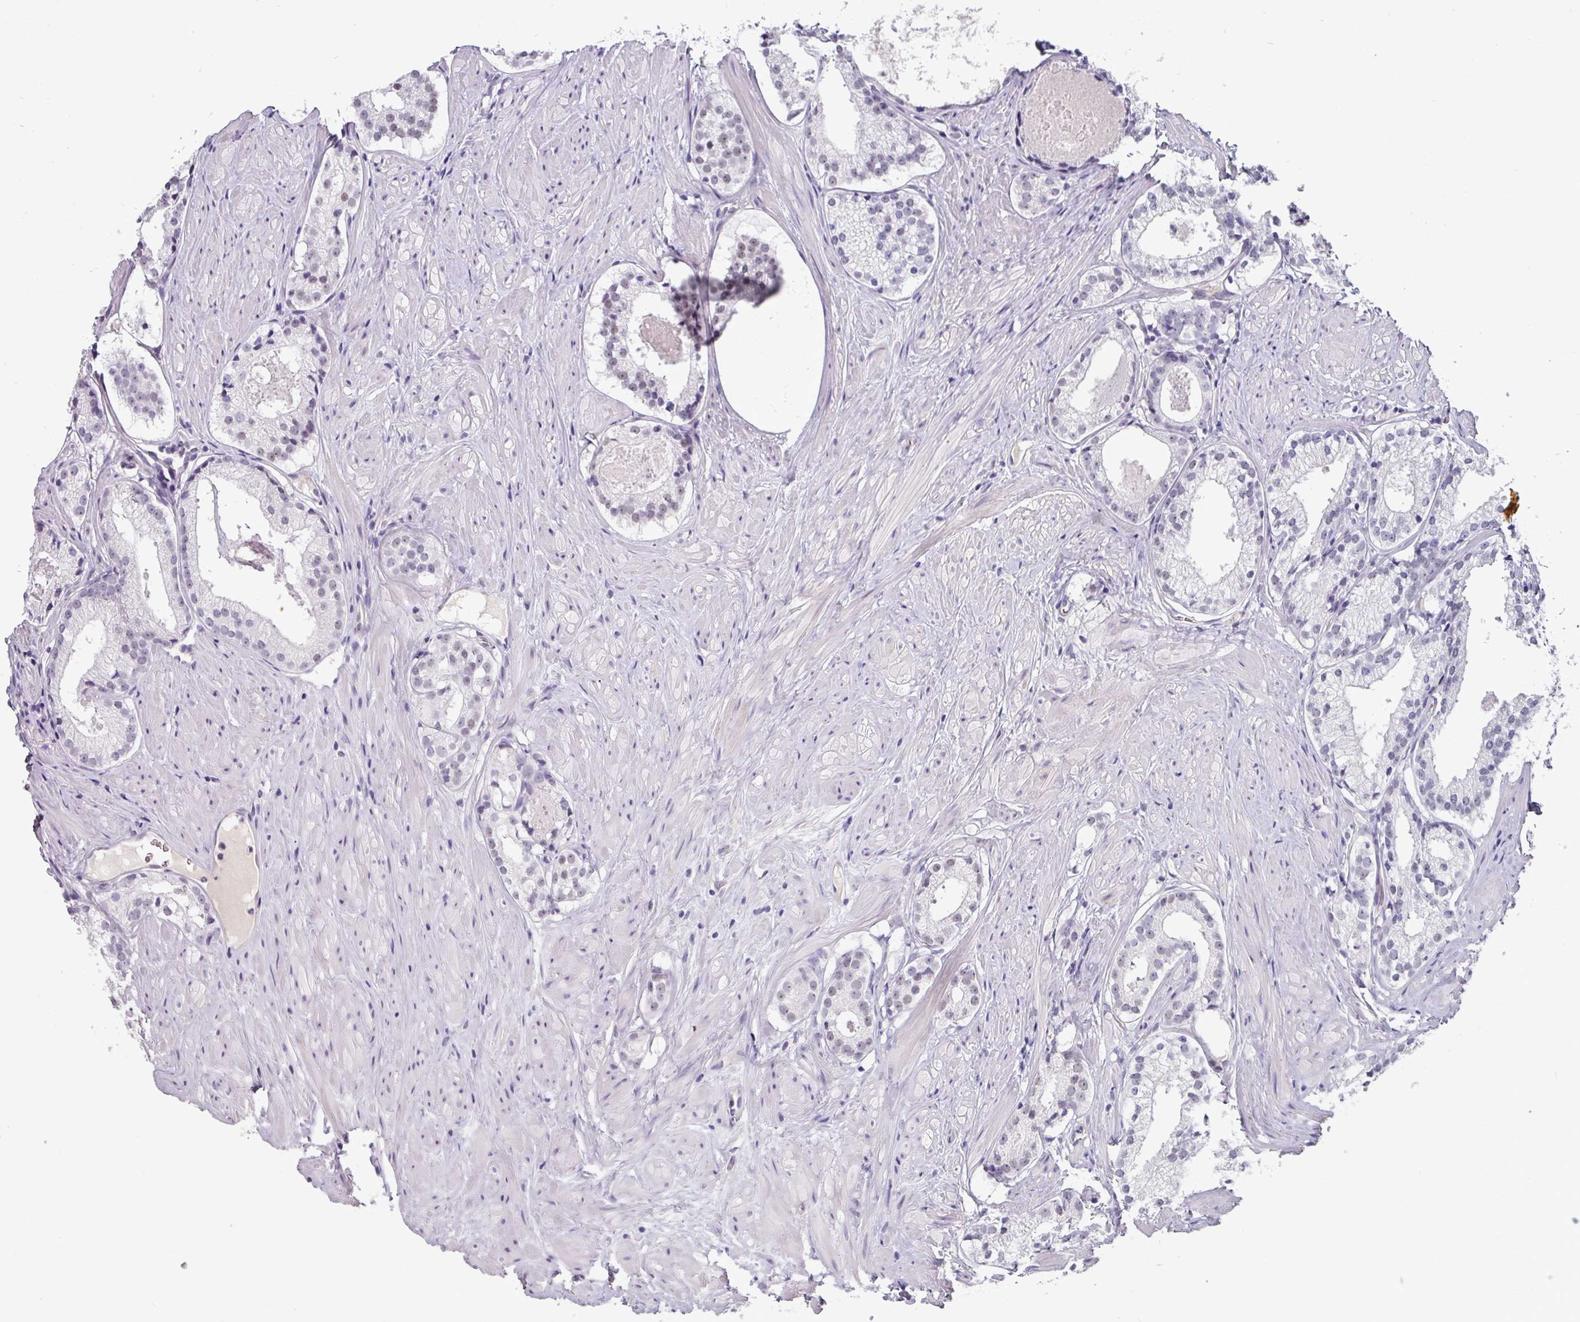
{"staining": {"intensity": "weak", "quantity": "<25%", "location": "nuclear"}, "tissue": "prostate cancer", "cell_type": "Tumor cells", "image_type": "cancer", "snomed": [{"axis": "morphology", "description": "Adenocarcinoma, Low grade"}, {"axis": "topography", "description": "Prostate"}], "caption": "Immunohistochemical staining of adenocarcinoma (low-grade) (prostate) displays no significant staining in tumor cells.", "gene": "EYA3", "patient": {"sex": "male", "age": 57}}